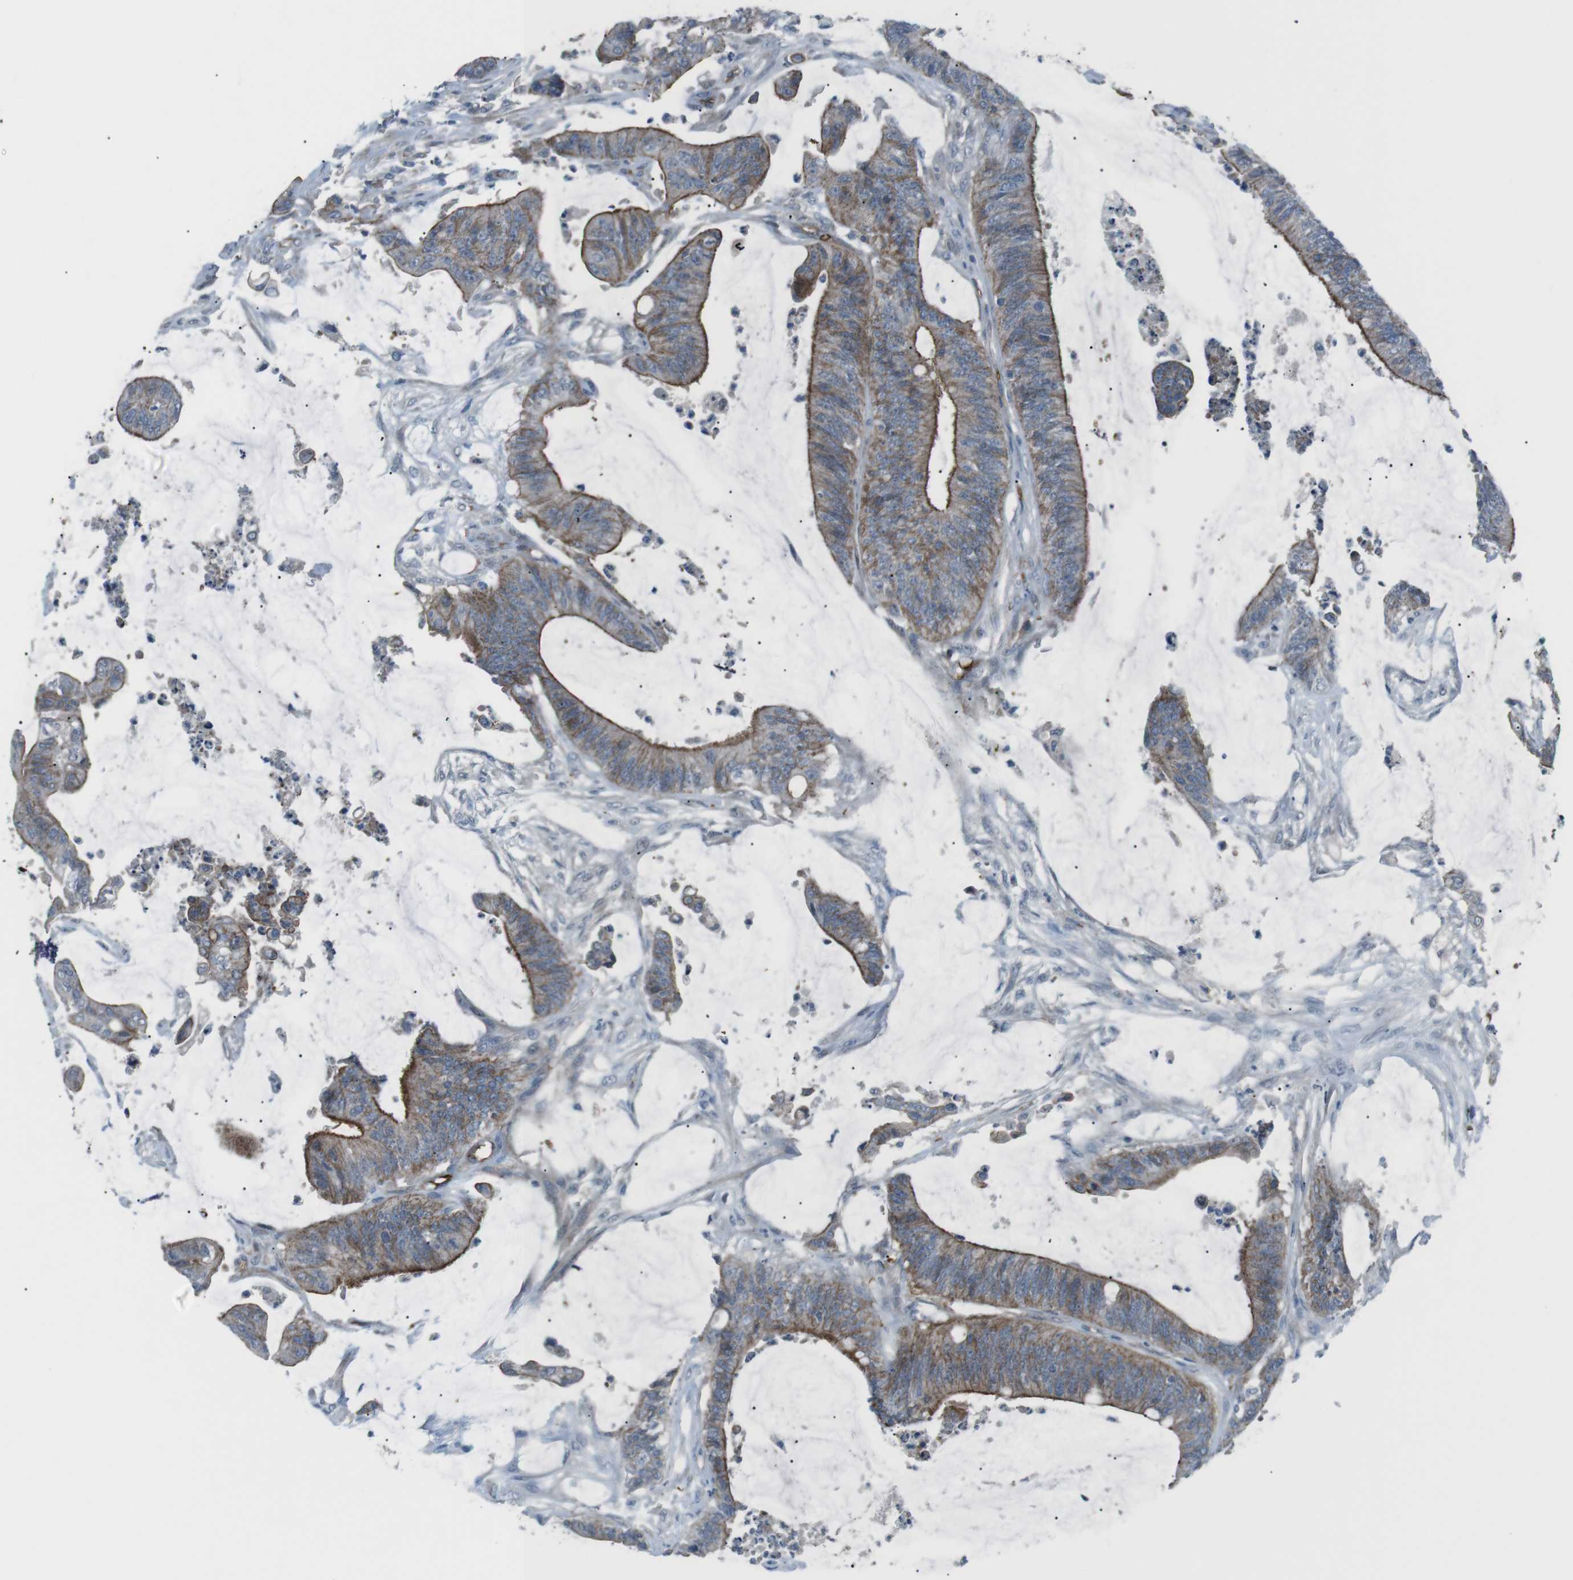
{"staining": {"intensity": "moderate", "quantity": ">75%", "location": "cytoplasmic/membranous"}, "tissue": "colorectal cancer", "cell_type": "Tumor cells", "image_type": "cancer", "snomed": [{"axis": "morphology", "description": "Adenocarcinoma, NOS"}, {"axis": "topography", "description": "Rectum"}], "caption": "Approximately >75% of tumor cells in colorectal adenocarcinoma show moderate cytoplasmic/membranous protein expression as visualized by brown immunohistochemical staining.", "gene": "SPTA1", "patient": {"sex": "female", "age": 66}}